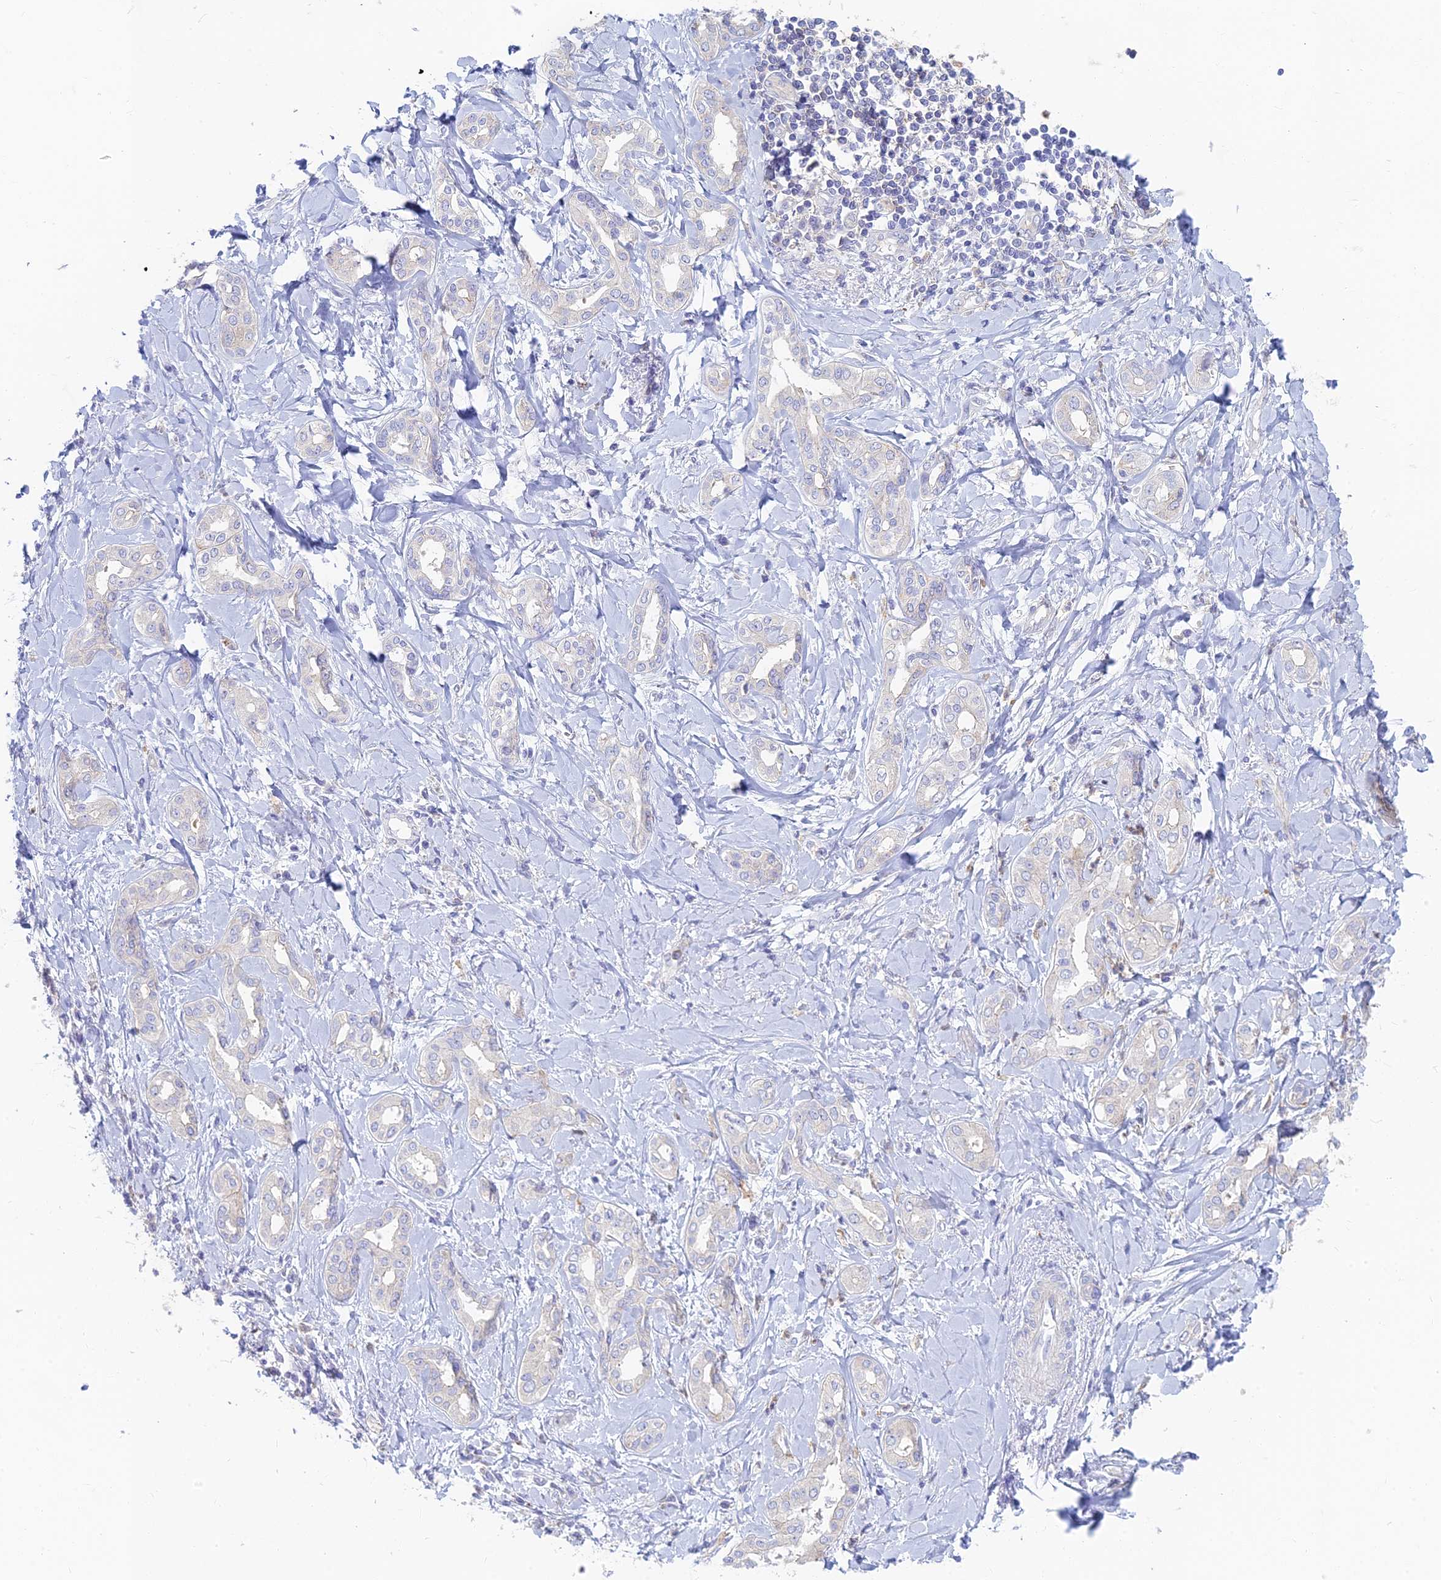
{"staining": {"intensity": "negative", "quantity": "none", "location": "none"}, "tissue": "liver cancer", "cell_type": "Tumor cells", "image_type": "cancer", "snomed": [{"axis": "morphology", "description": "Cholangiocarcinoma"}, {"axis": "topography", "description": "Liver"}], "caption": "Immunohistochemistry histopathology image of neoplastic tissue: human liver cancer (cholangiocarcinoma) stained with DAB (3,3'-diaminobenzidine) exhibits no significant protein expression in tumor cells.", "gene": "STRN4", "patient": {"sex": "female", "age": 77}}